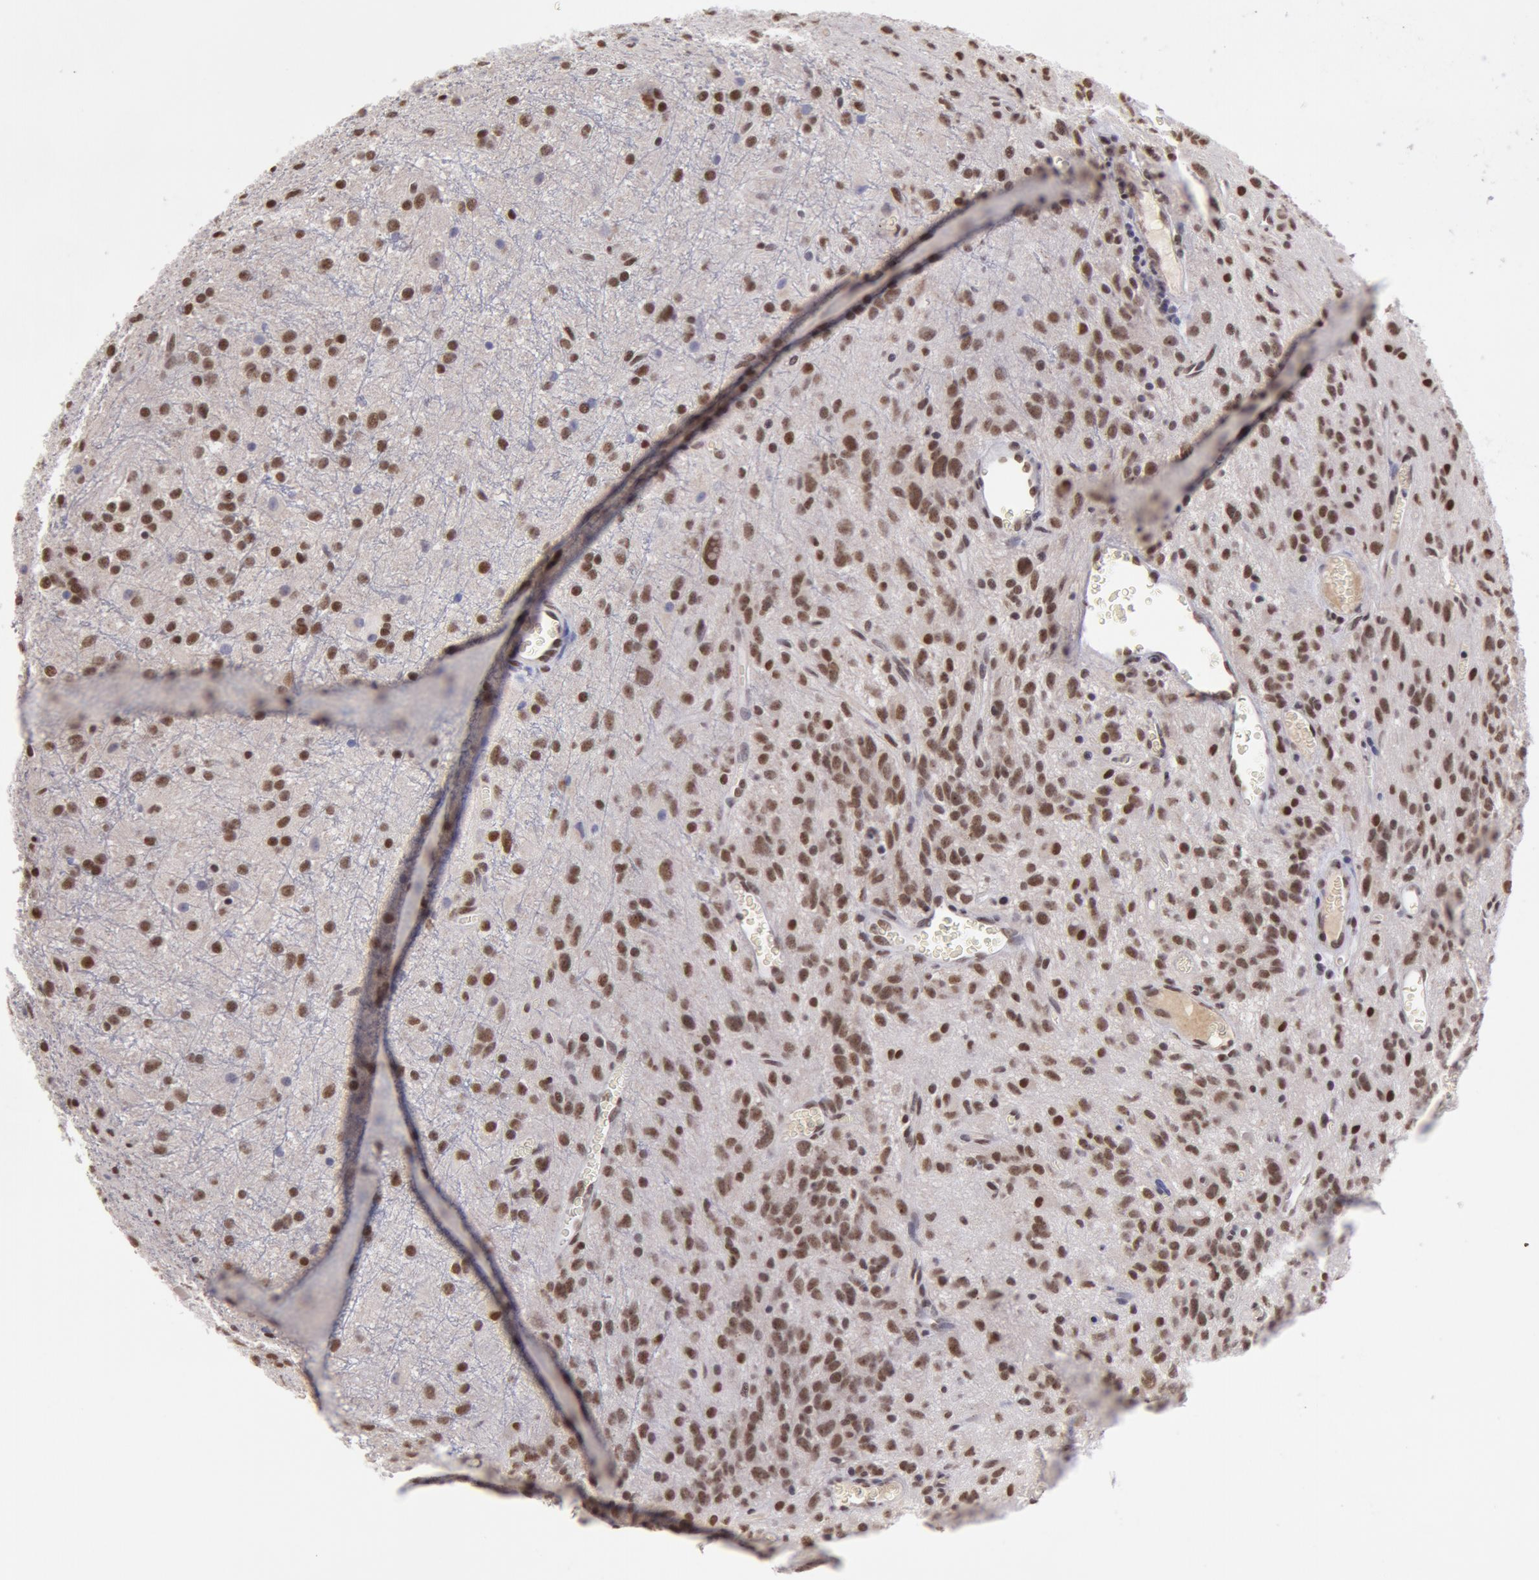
{"staining": {"intensity": "weak", "quantity": "25%-75%", "location": "nuclear"}, "tissue": "glioma", "cell_type": "Tumor cells", "image_type": "cancer", "snomed": [{"axis": "morphology", "description": "Glioma, malignant, Low grade"}, {"axis": "topography", "description": "Brain"}], "caption": "Immunohistochemistry (IHC) of glioma displays low levels of weak nuclear expression in about 25%-75% of tumor cells. (IHC, brightfield microscopy, high magnification).", "gene": "VRTN", "patient": {"sex": "female", "age": 15}}